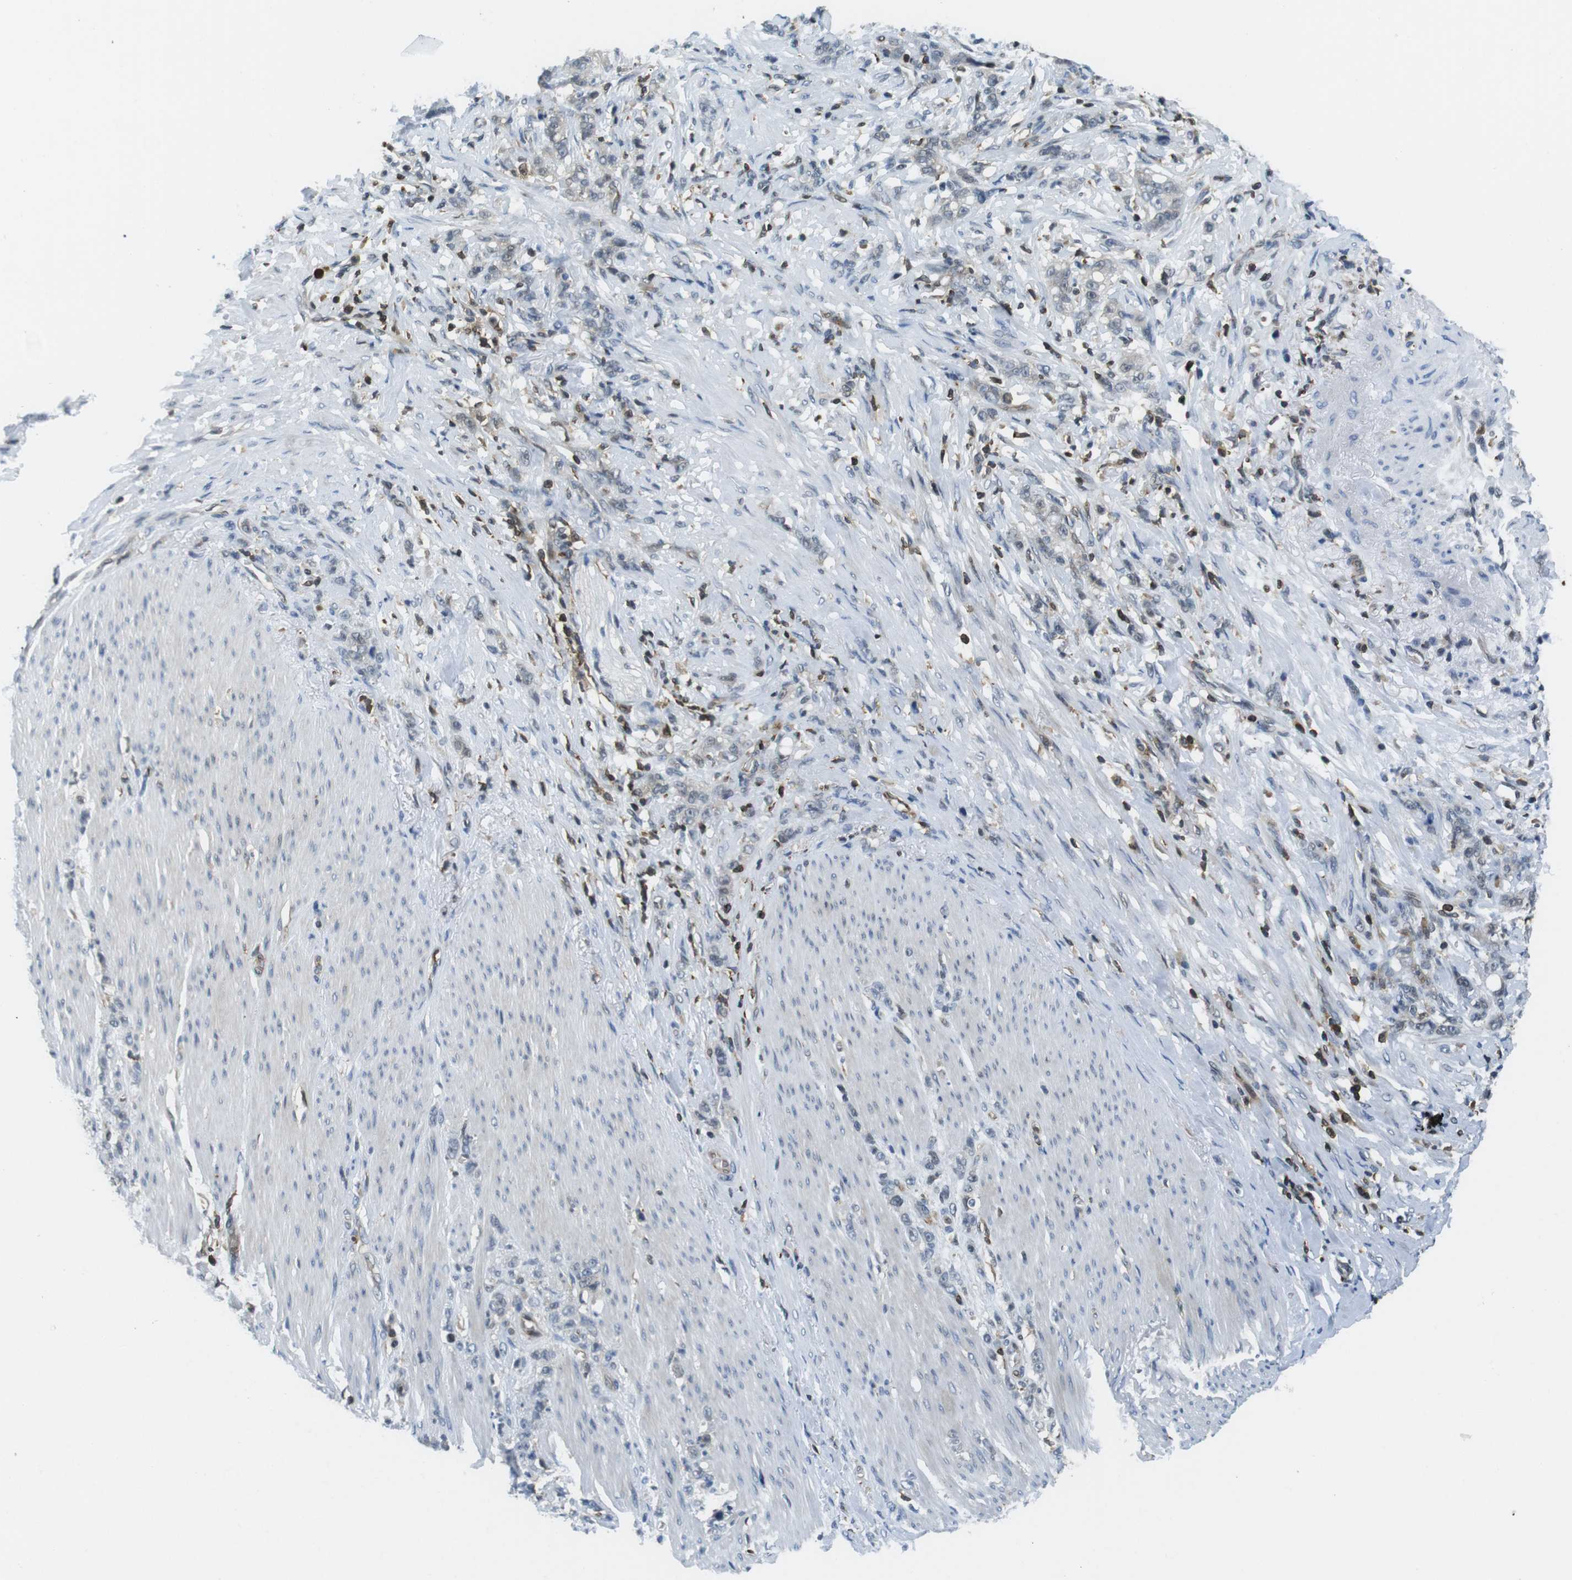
{"staining": {"intensity": "negative", "quantity": "none", "location": "none"}, "tissue": "stomach cancer", "cell_type": "Tumor cells", "image_type": "cancer", "snomed": [{"axis": "morphology", "description": "Adenocarcinoma, NOS"}, {"axis": "topography", "description": "Stomach, lower"}], "caption": "Immunohistochemistry image of human stomach cancer stained for a protein (brown), which displays no positivity in tumor cells.", "gene": "STK10", "patient": {"sex": "male", "age": 88}}